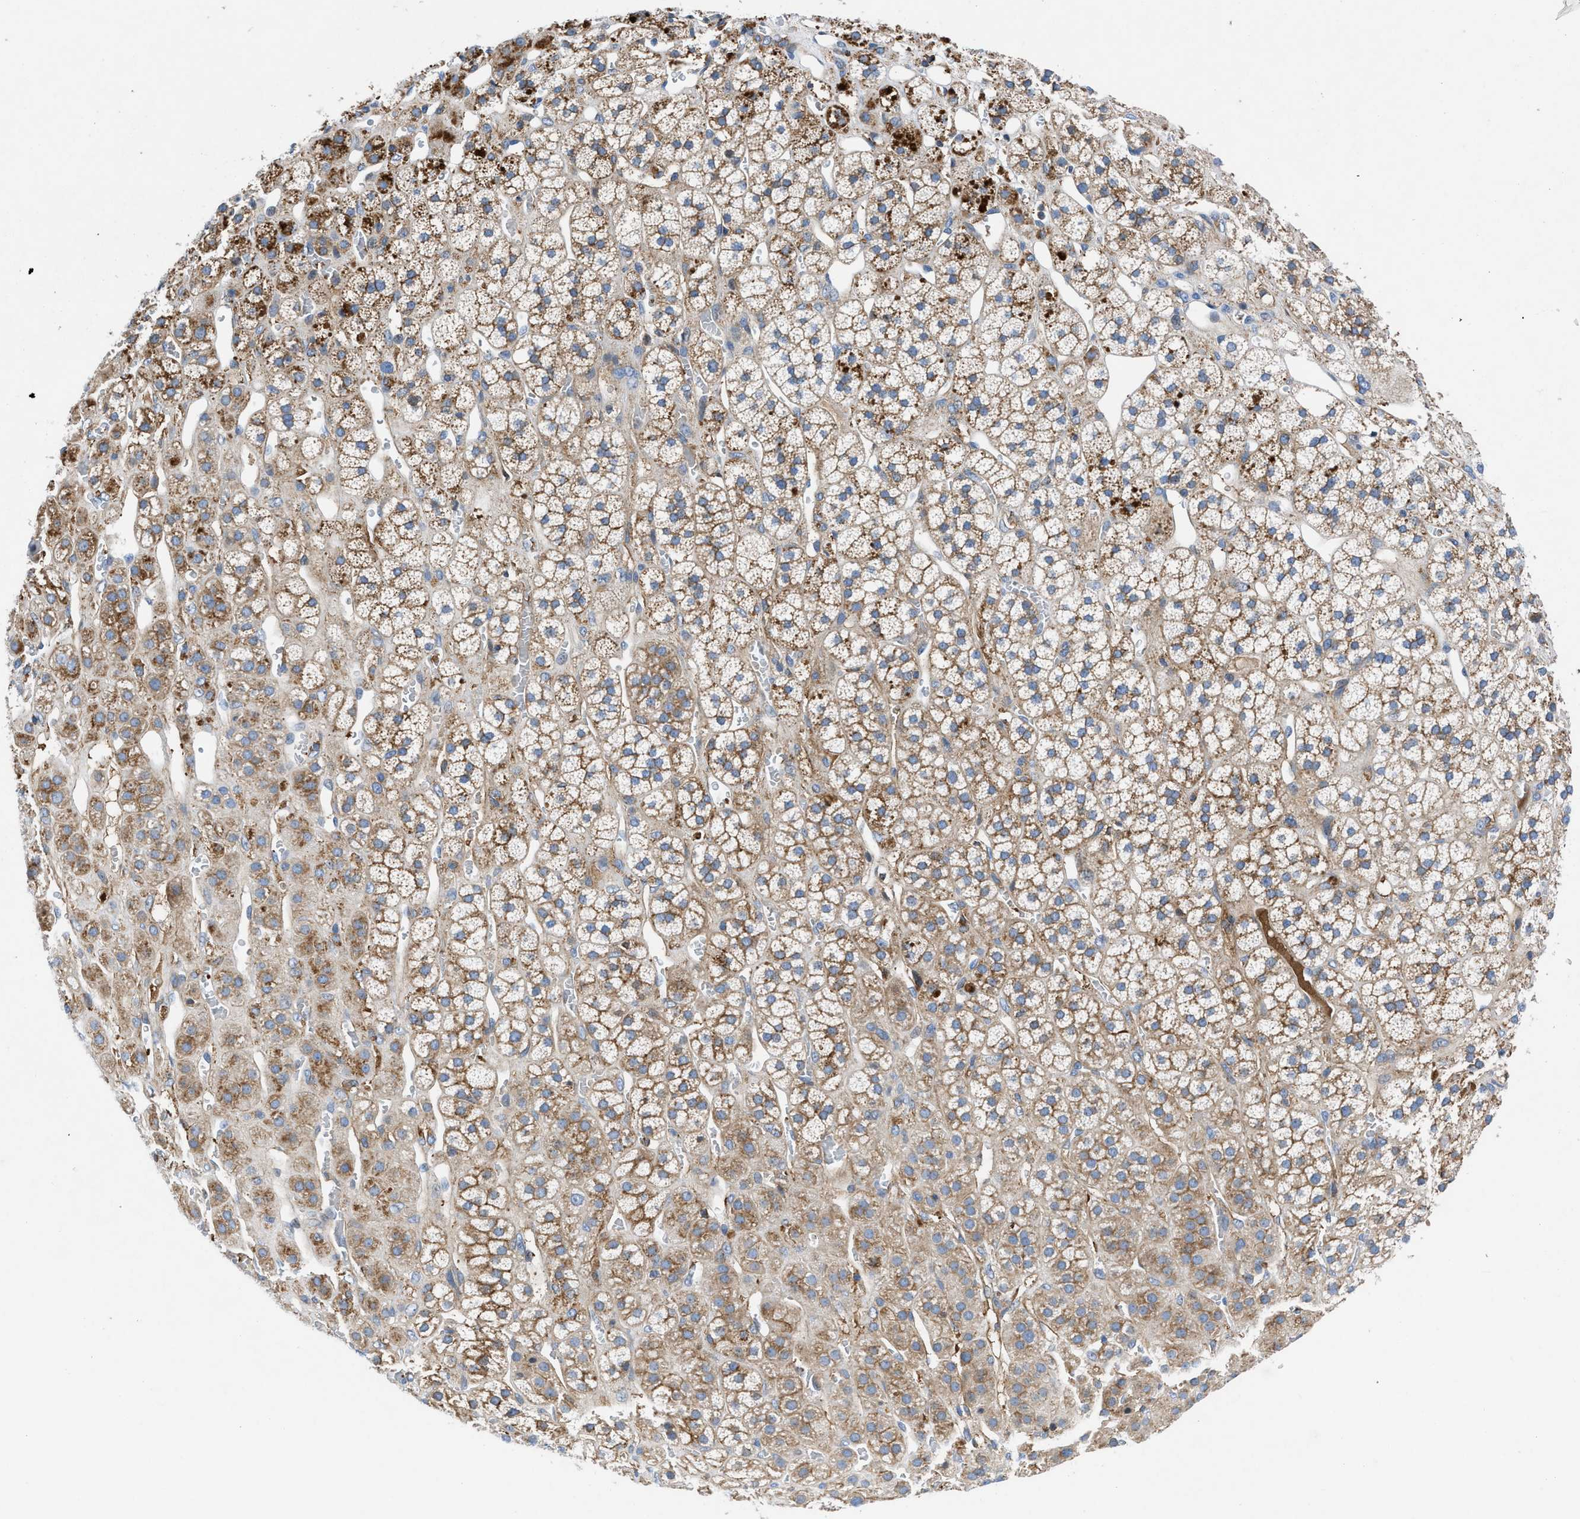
{"staining": {"intensity": "moderate", "quantity": "25%-75%", "location": "cytoplasmic/membranous"}, "tissue": "adrenal gland", "cell_type": "Glandular cells", "image_type": "normal", "snomed": [{"axis": "morphology", "description": "Normal tissue, NOS"}, {"axis": "topography", "description": "Adrenal gland"}], "caption": "Approximately 25%-75% of glandular cells in unremarkable adrenal gland exhibit moderate cytoplasmic/membranous protein positivity as visualized by brown immunohistochemical staining.", "gene": "ATP6V0D1", "patient": {"sex": "male", "age": 56}}